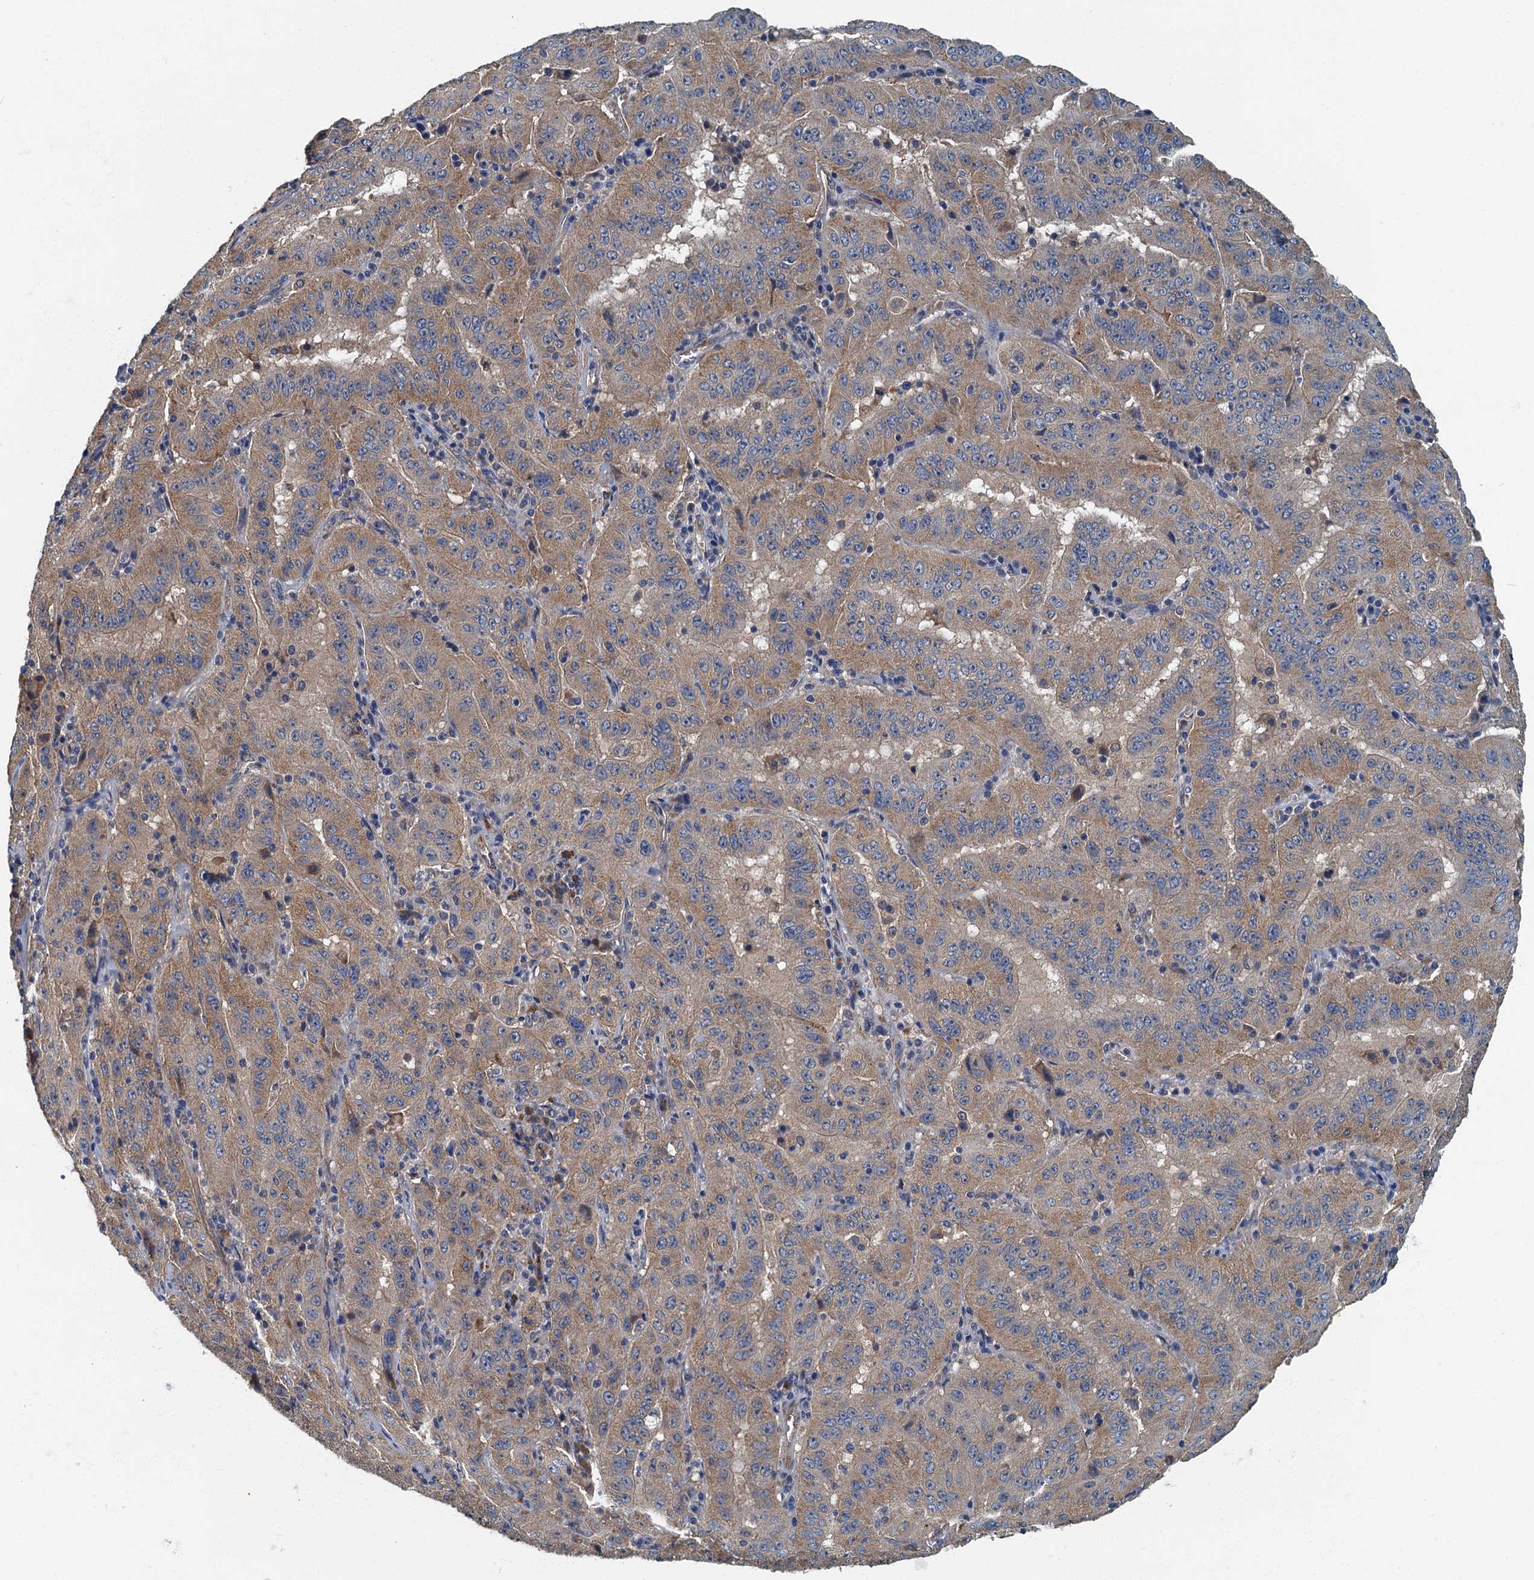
{"staining": {"intensity": "weak", "quantity": ">75%", "location": "cytoplasmic/membranous"}, "tissue": "pancreatic cancer", "cell_type": "Tumor cells", "image_type": "cancer", "snomed": [{"axis": "morphology", "description": "Adenocarcinoma, NOS"}, {"axis": "topography", "description": "Pancreas"}], "caption": "The image exhibits a brown stain indicating the presence of a protein in the cytoplasmic/membranous of tumor cells in pancreatic cancer.", "gene": "DDX49", "patient": {"sex": "male", "age": 63}}